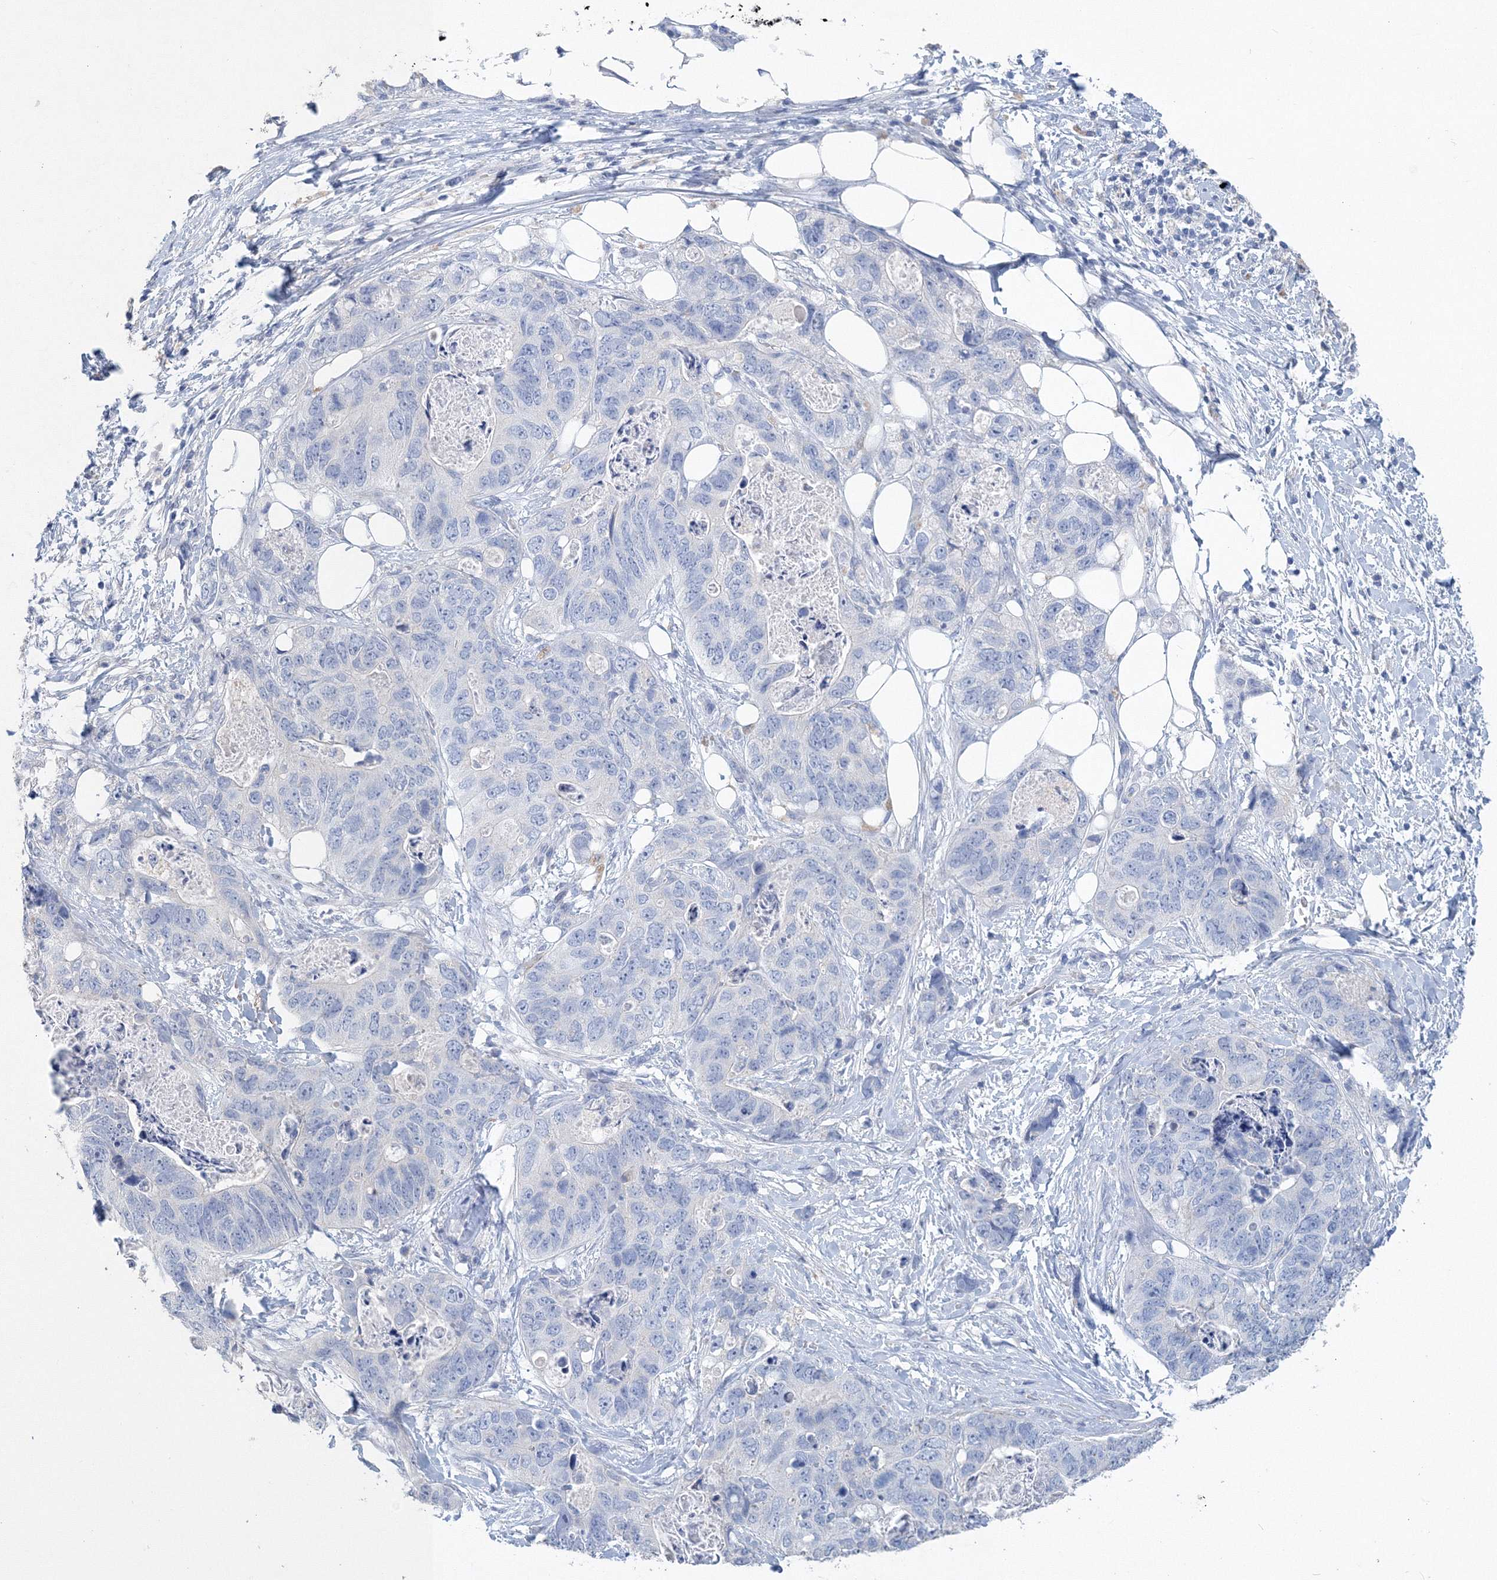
{"staining": {"intensity": "negative", "quantity": "none", "location": "none"}, "tissue": "stomach cancer", "cell_type": "Tumor cells", "image_type": "cancer", "snomed": [{"axis": "morphology", "description": "Adenocarcinoma, NOS"}, {"axis": "topography", "description": "Stomach"}], "caption": "Tumor cells are negative for protein expression in human stomach adenocarcinoma.", "gene": "OSBPL6", "patient": {"sex": "female", "age": 89}}